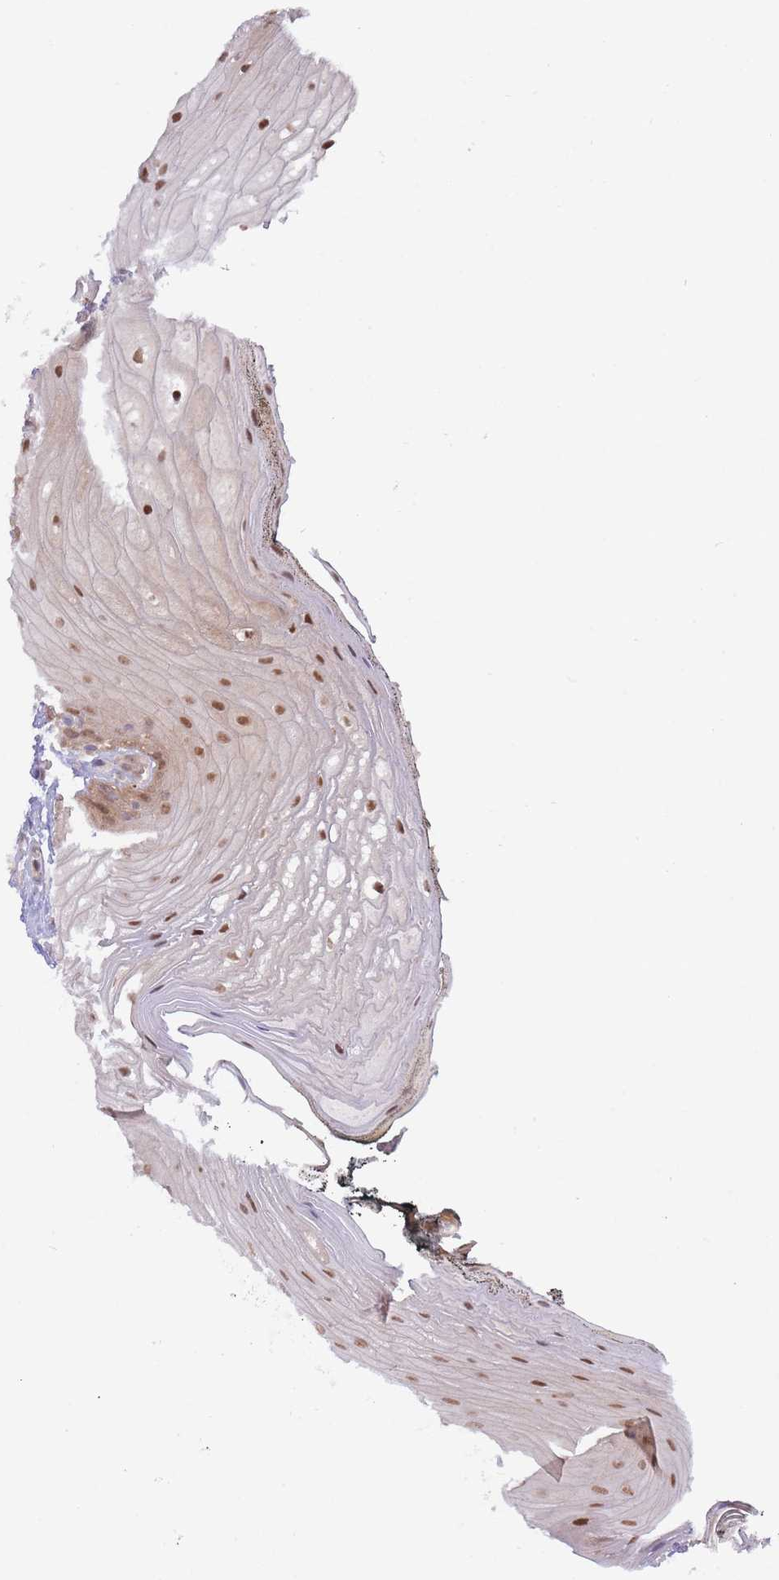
{"staining": {"intensity": "moderate", "quantity": ">75%", "location": "nuclear"}, "tissue": "oral mucosa", "cell_type": "Squamous epithelial cells", "image_type": "normal", "snomed": [{"axis": "morphology", "description": "Normal tissue, NOS"}, {"axis": "morphology", "description": "Squamous cell carcinoma, NOS"}, {"axis": "topography", "description": "Oral tissue"}, {"axis": "topography", "description": "Head-Neck"}], "caption": "An IHC micrograph of unremarkable tissue is shown. Protein staining in brown shows moderate nuclear positivity in oral mucosa within squamous epithelial cells.", "gene": "NSFL1C", "patient": {"sex": "female", "age": 81}}